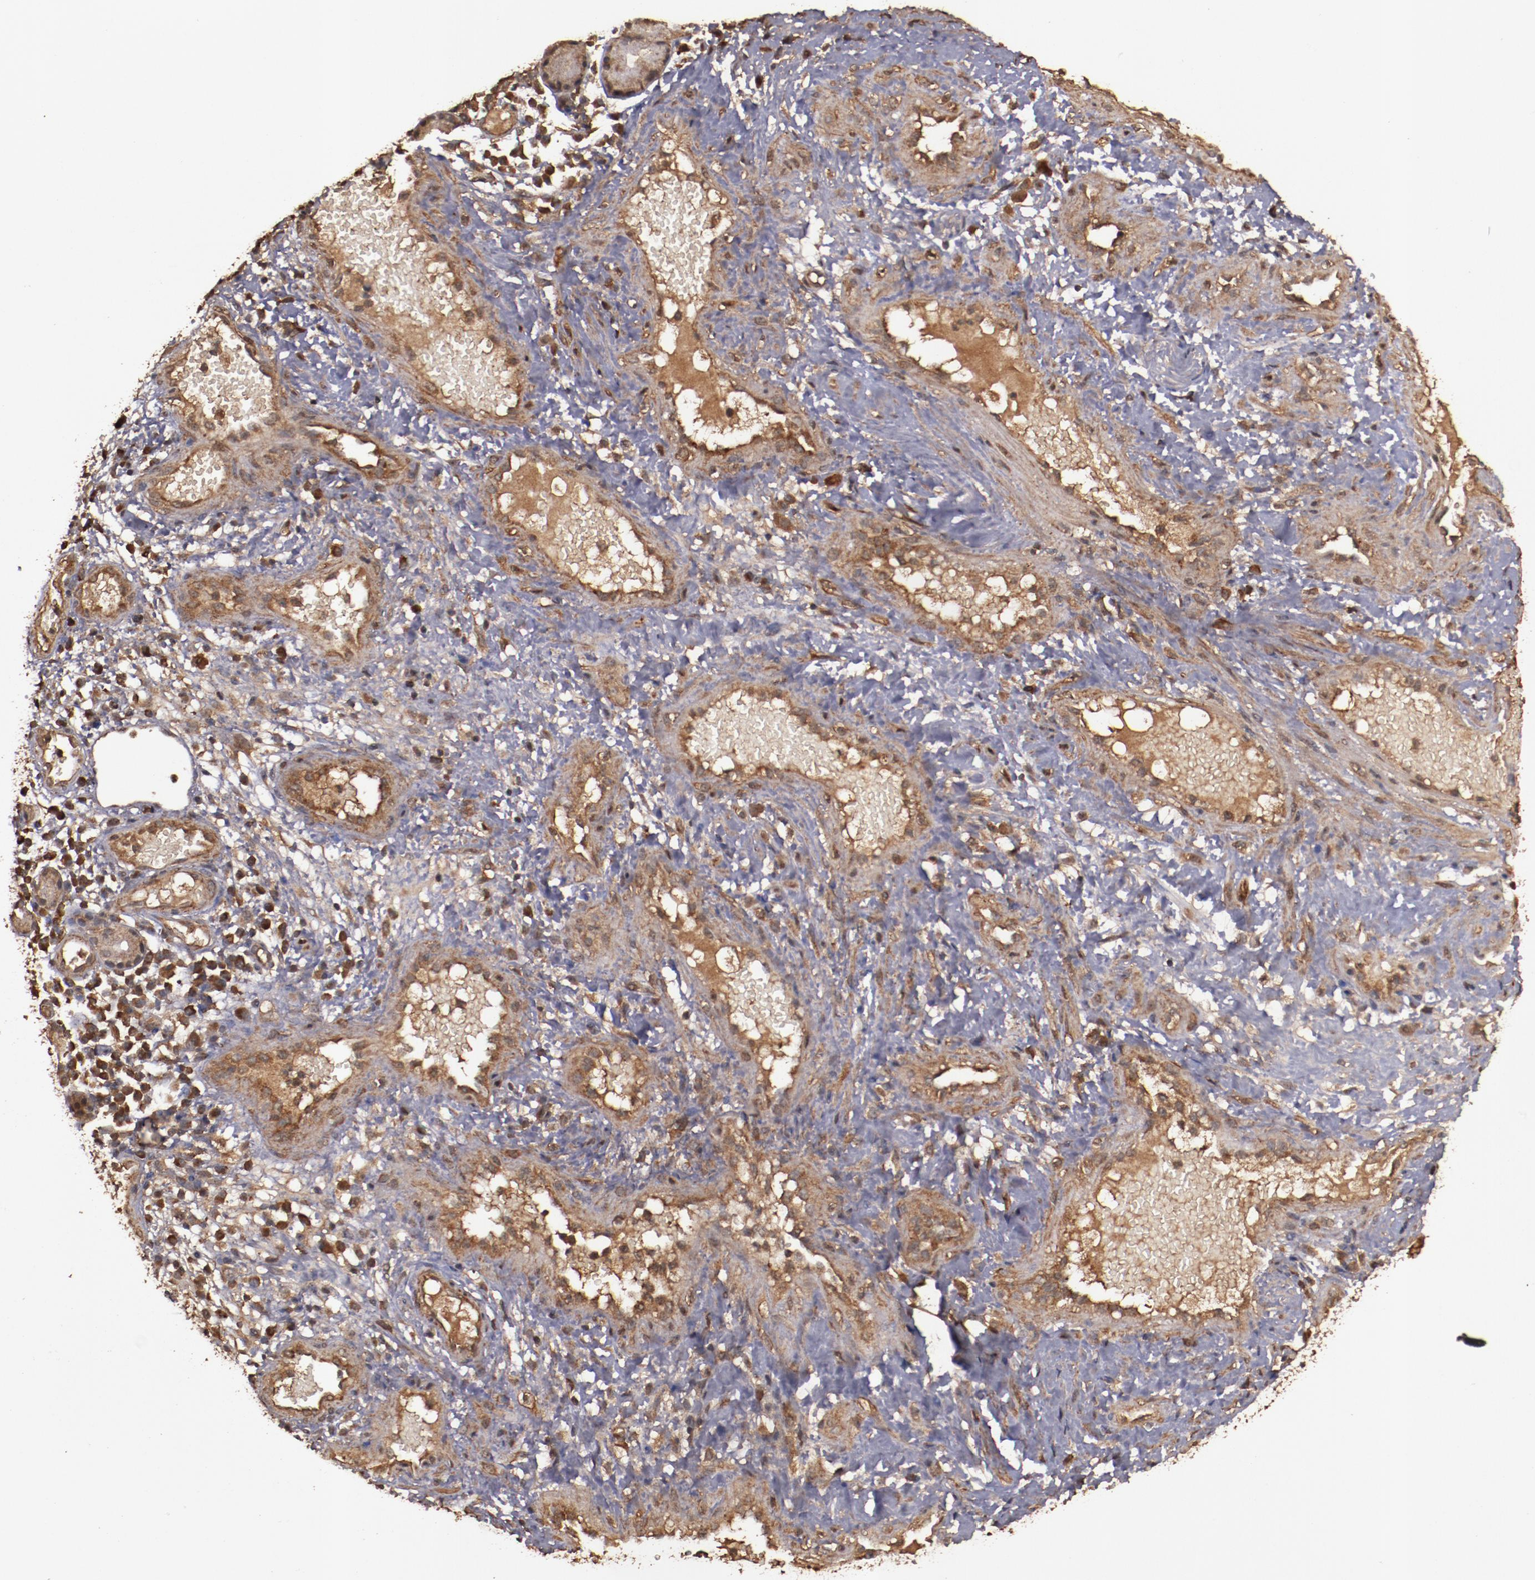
{"staining": {"intensity": "moderate", "quantity": ">75%", "location": "cytoplasmic/membranous"}, "tissue": "nasopharynx", "cell_type": "Respiratory epithelial cells", "image_type": "normal", "snomed": [{"axis": "morphology", "description": "Normal tissue, NOS"}, {"axis": "morphology", "description": "Inflammation, NOS"}, {"axis": "morphology", "description": "Malignant melanoma, Metastatic site"}, {"axis": "topography", "description": "Nasopharynx"}], "caption": "Immunohistochemistry photomicrograph of normal nasopharynx: nasopharynx stained using immunohistochemistry (IHC) exhibits medium levels of moderate protein expression localized specifically in the cytoplasmic/membranous of respiratory epithelial cells, appearing as a cytoplasmic/membranous brown color.", "gene": "TXNDC16", "patient": {"sex": "female", "age": 55}}